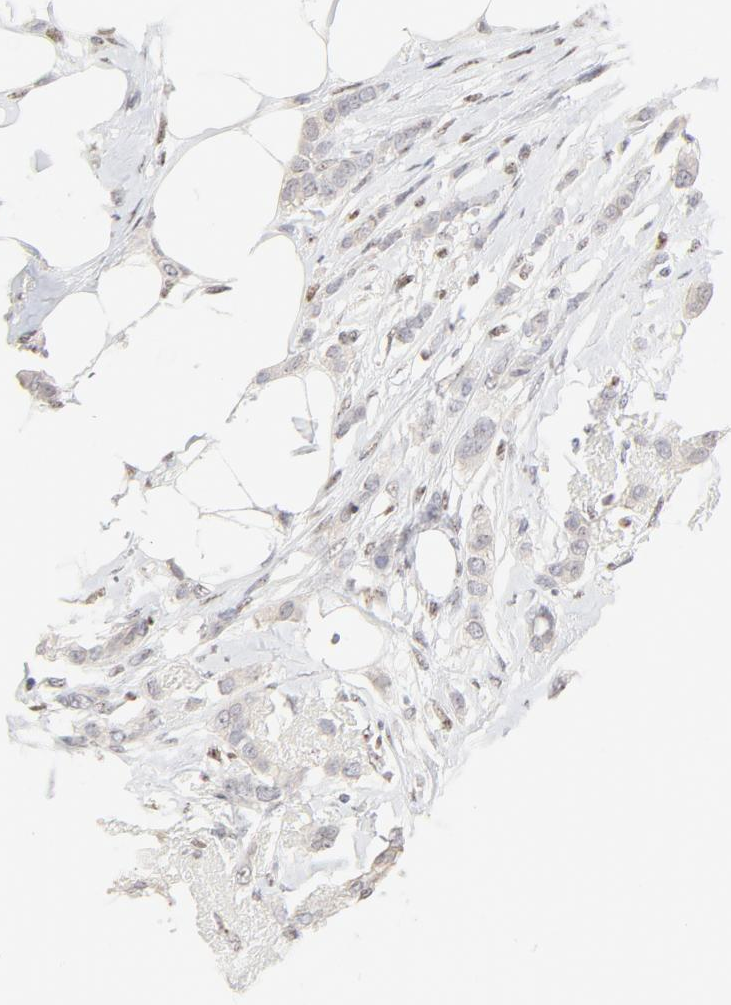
{"staining": {"intensity": "negative", "quantity": "none", "location": "none"}, "tissue": "breast cancer", "cell_type": "Tumor cells", "image_type": "cancer", "snomed": [{"axis": "morphology", "description": "Lobular carcinoma"}, {"axis": "topography", "description": "Breast"}], "caption": "A micrograph of human breast lobular carcinoma is negative for staining in tumor cells. (DAB IHC, high magnification).", "gene": "NFIL3", "patient": {"sex": "female", "age": 55}}